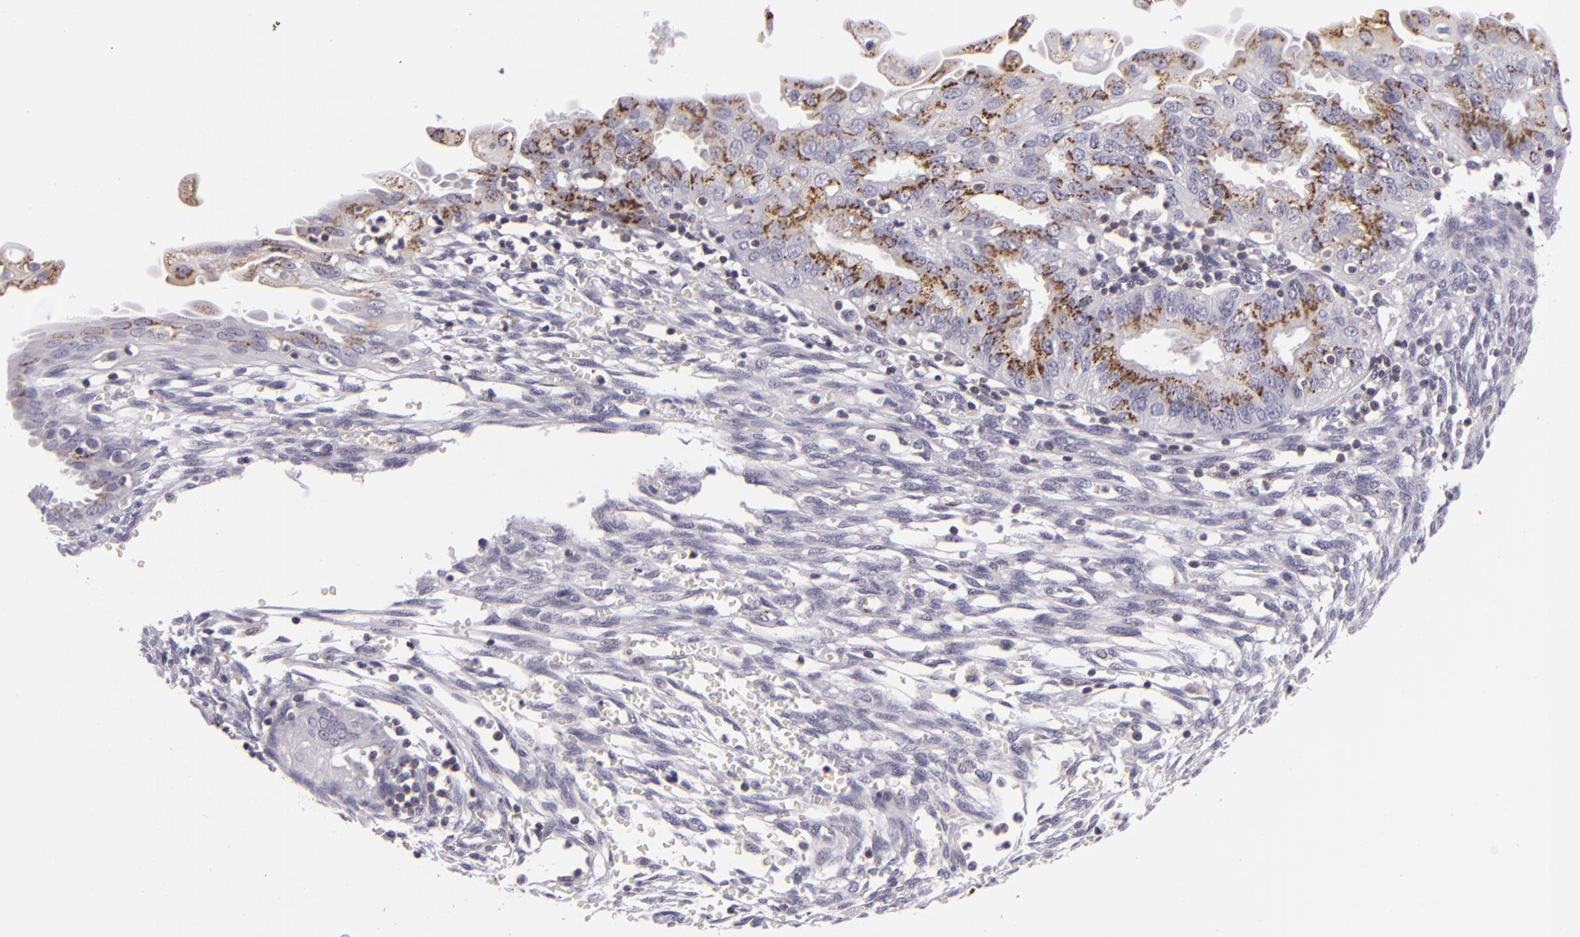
{"staining": {"intensity": "moderate", "quantity": ">75%", "location": "cytoplasmic/membranous"}, "tissue": "endometrial cancer", "cell_type": "Tumor cells", "image_type": "cancer", "snomed": [{"axis": "morphology", "description": "Adenocarcinoma, NOS"}, {"axis": "topography", "description": "Endometrium"}], "caption": "Endometrial cancer (adenocarcinoma) stained with a protein marker demonstrates moderate staining in tumor cells.", "gene": "KCNAB2", "patient": {"sex": "female", "age": 51}}